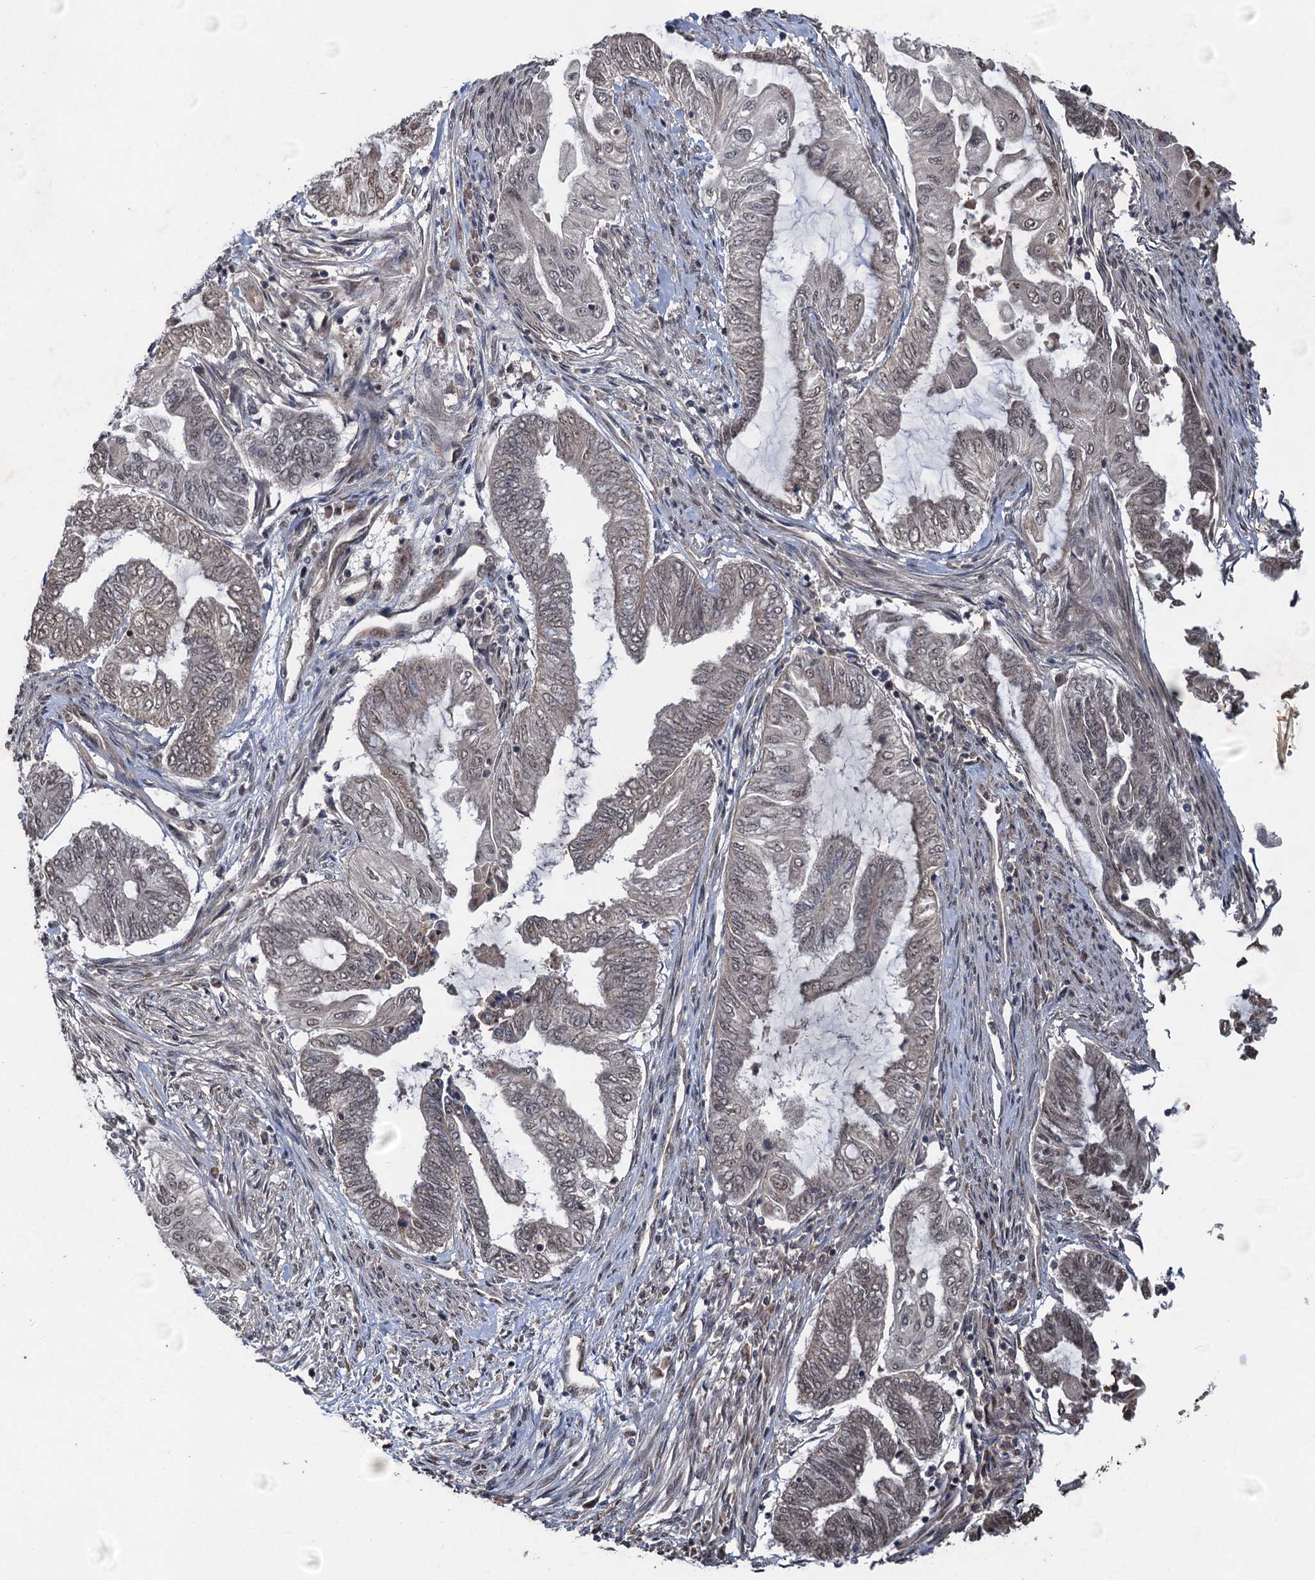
{"staining": {"intensity": "weak", "quantity": "25%-75%", "location": "nuclear"}, "tissue": "endometrial cancer", "cell_type": "Tumor cells", "image_type": "cancer", "snomed": [{"axis": "morphology", "description": "Adenocarcinoma, NOS"}, {"axis": "topography", "description": "Uterus"}, {"axis": "topography", "description": "Endometrium"}], "caption": "This is an image of immunohistochemistry (IHC) staining of endometrial cancer (adenocarcinoma), which shows weak positivity in the nuclear of tumor cells.", "gene": "REP15", "patient": {"sex": "female", "age": 70}}